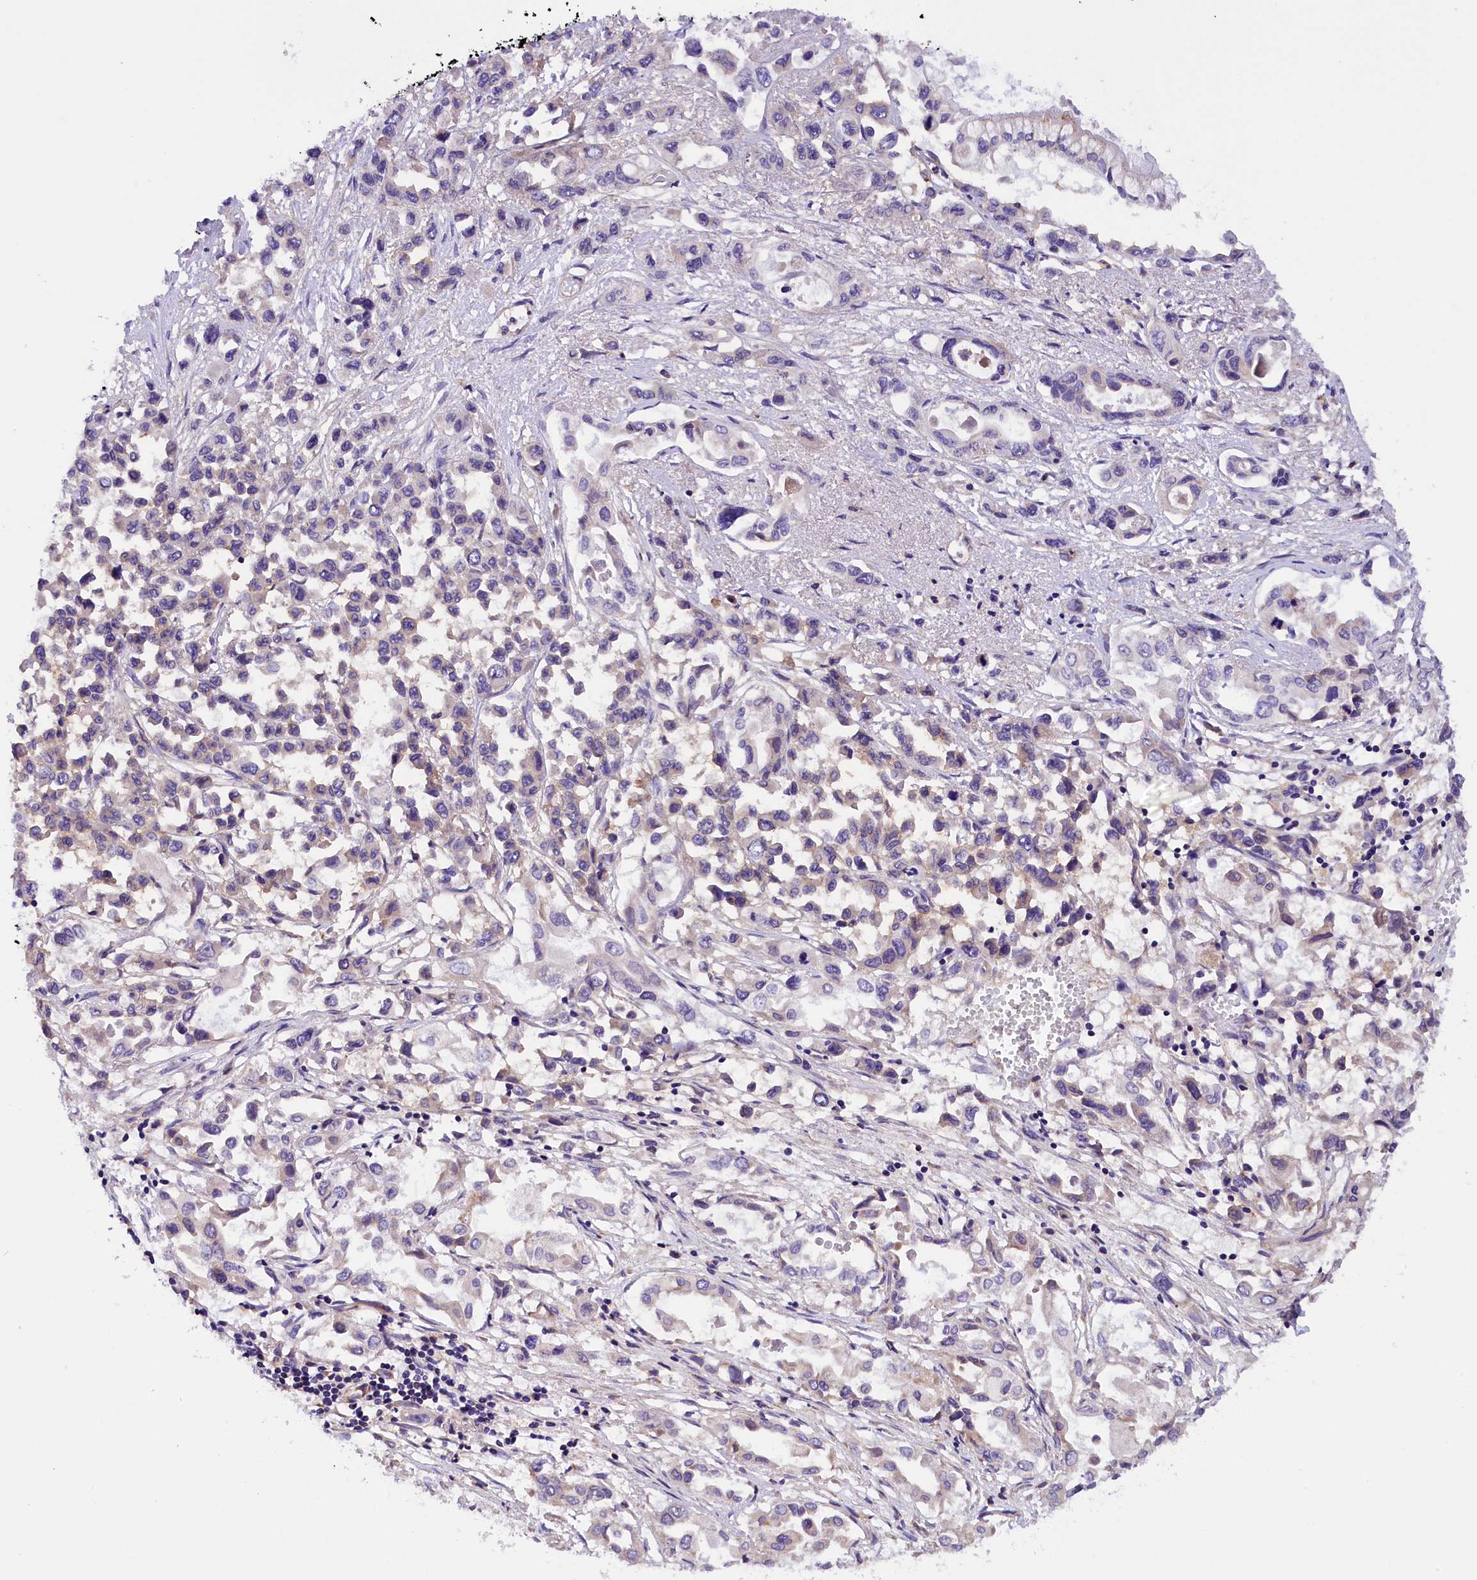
{"staining": {"intensity": "negative", "quantity": "none", "location": "none"}, "tissue": "pancreatic cancer", "cell_type": "Tumor cells", "image_type": "cancer", "snomed": [{"axis": "morphology", "description": "Adenocarcinoma, NOS"}, {"axis": "topography", "description": "Pancreas"}], "caption": "DAB immunohistochemical staining of human pancreatic cancer (adenocarcinoma) exhibits no significant positivity in tumor cells. Nuclei are stained in blue.", "gene": "DNAJB9", "patient": {"sex": "male", "age": 92}}